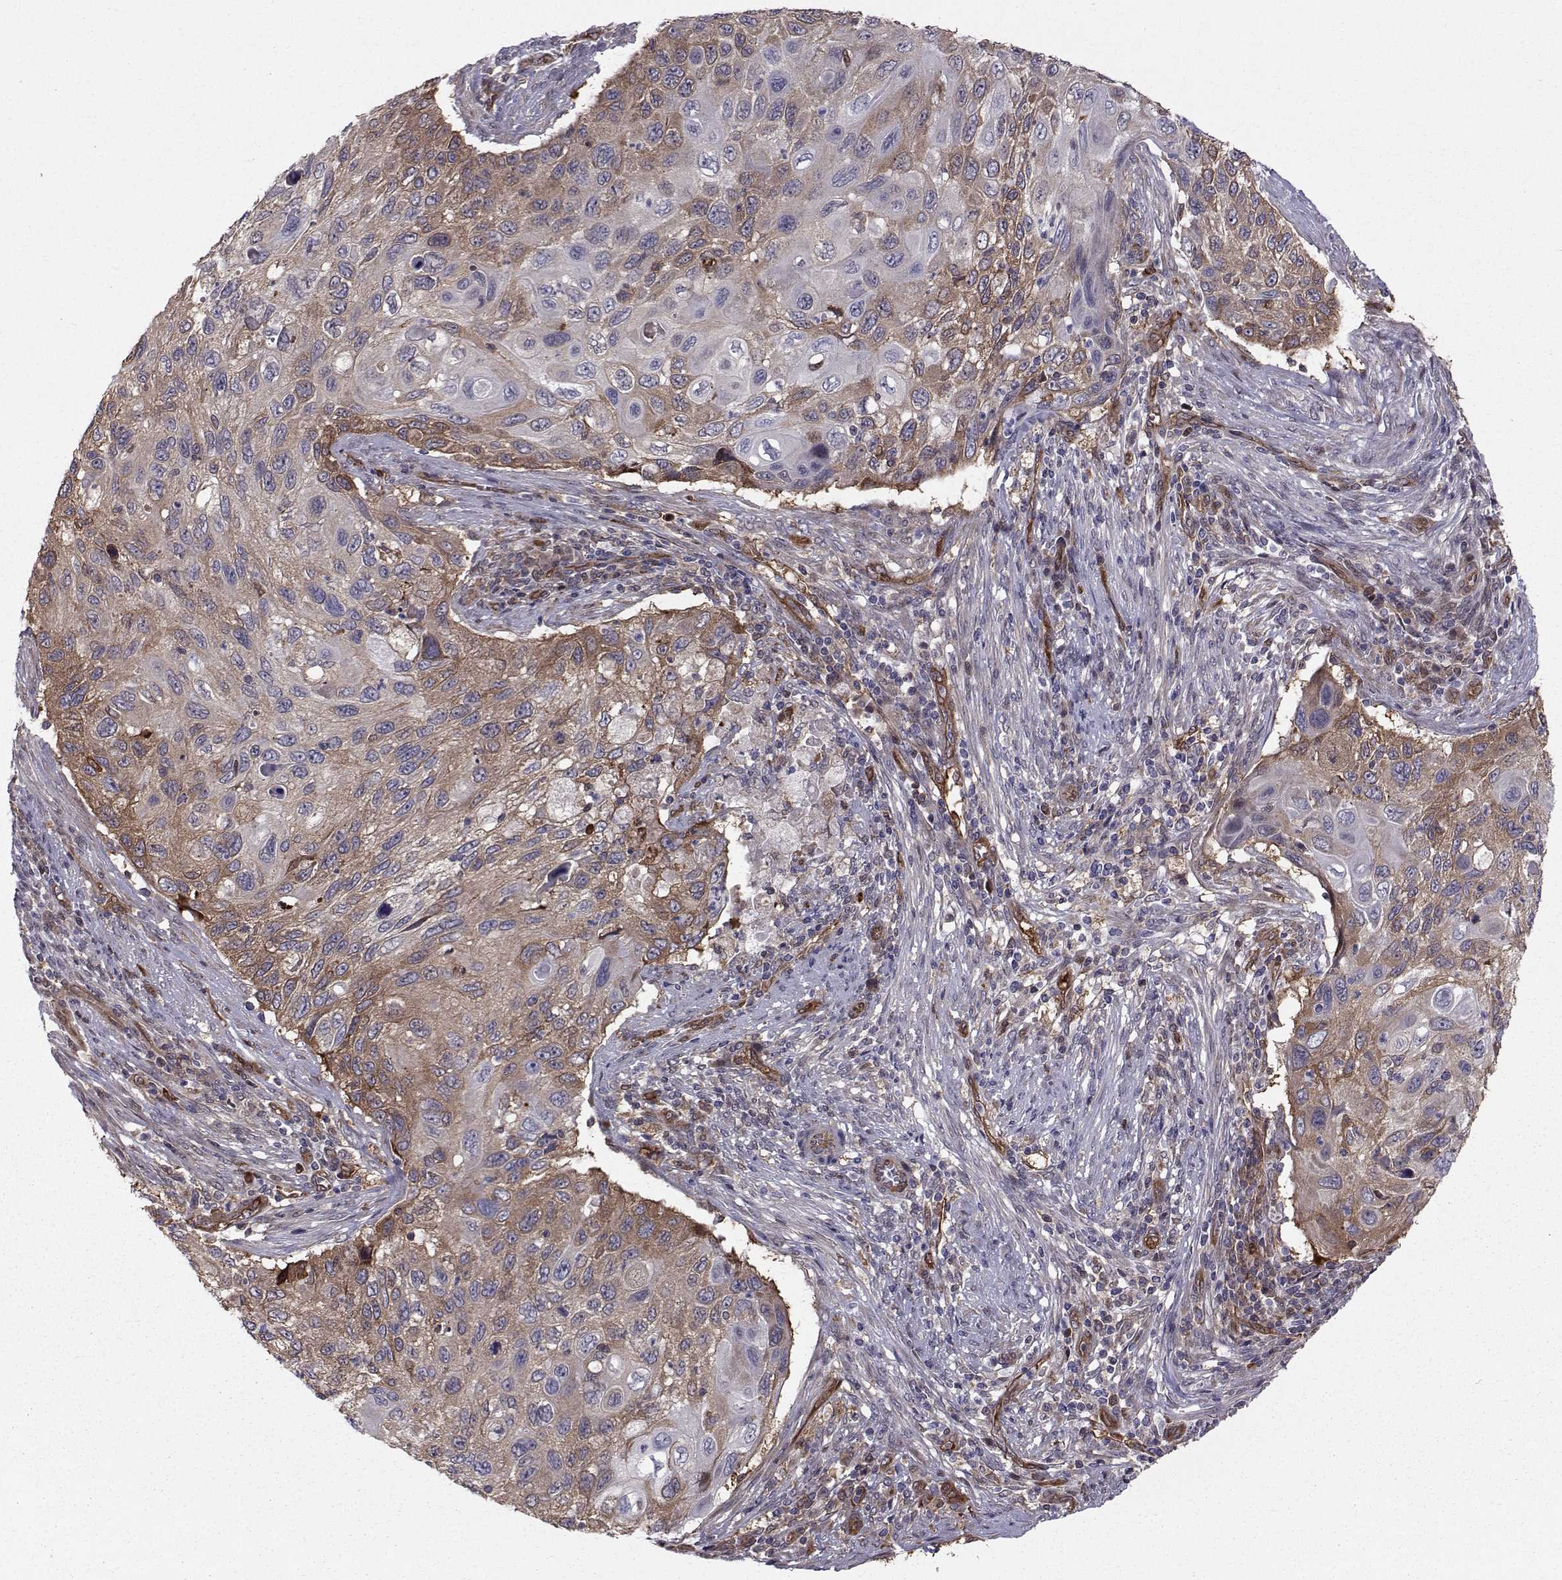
{"staining": {"intensity": "moderate", "quantity": "25%-75%", "location": "cytoplasmic/membranous"}, "tissue": "cervical cancer", "cell_type": "Tumor cells", "image_type": "cancer", "snomed": [{"axis": "morphology", "description": "Squamous cell carcinoma, NOS"}, {"axis": "topography", "description": "Cervix"}], "caption": "Cervical cancer stained with immunohistochemistry (IHC) shows moderate cytoplasmic/membranous expression in about 25%-75% of tumor cells. (Stains: DAB in brown, nuclei in blue, Microscopy: brightfield microscopy at high magnification).", "gene": "HSP90AB1", "patient": {"sex": "female", "age": 70}}